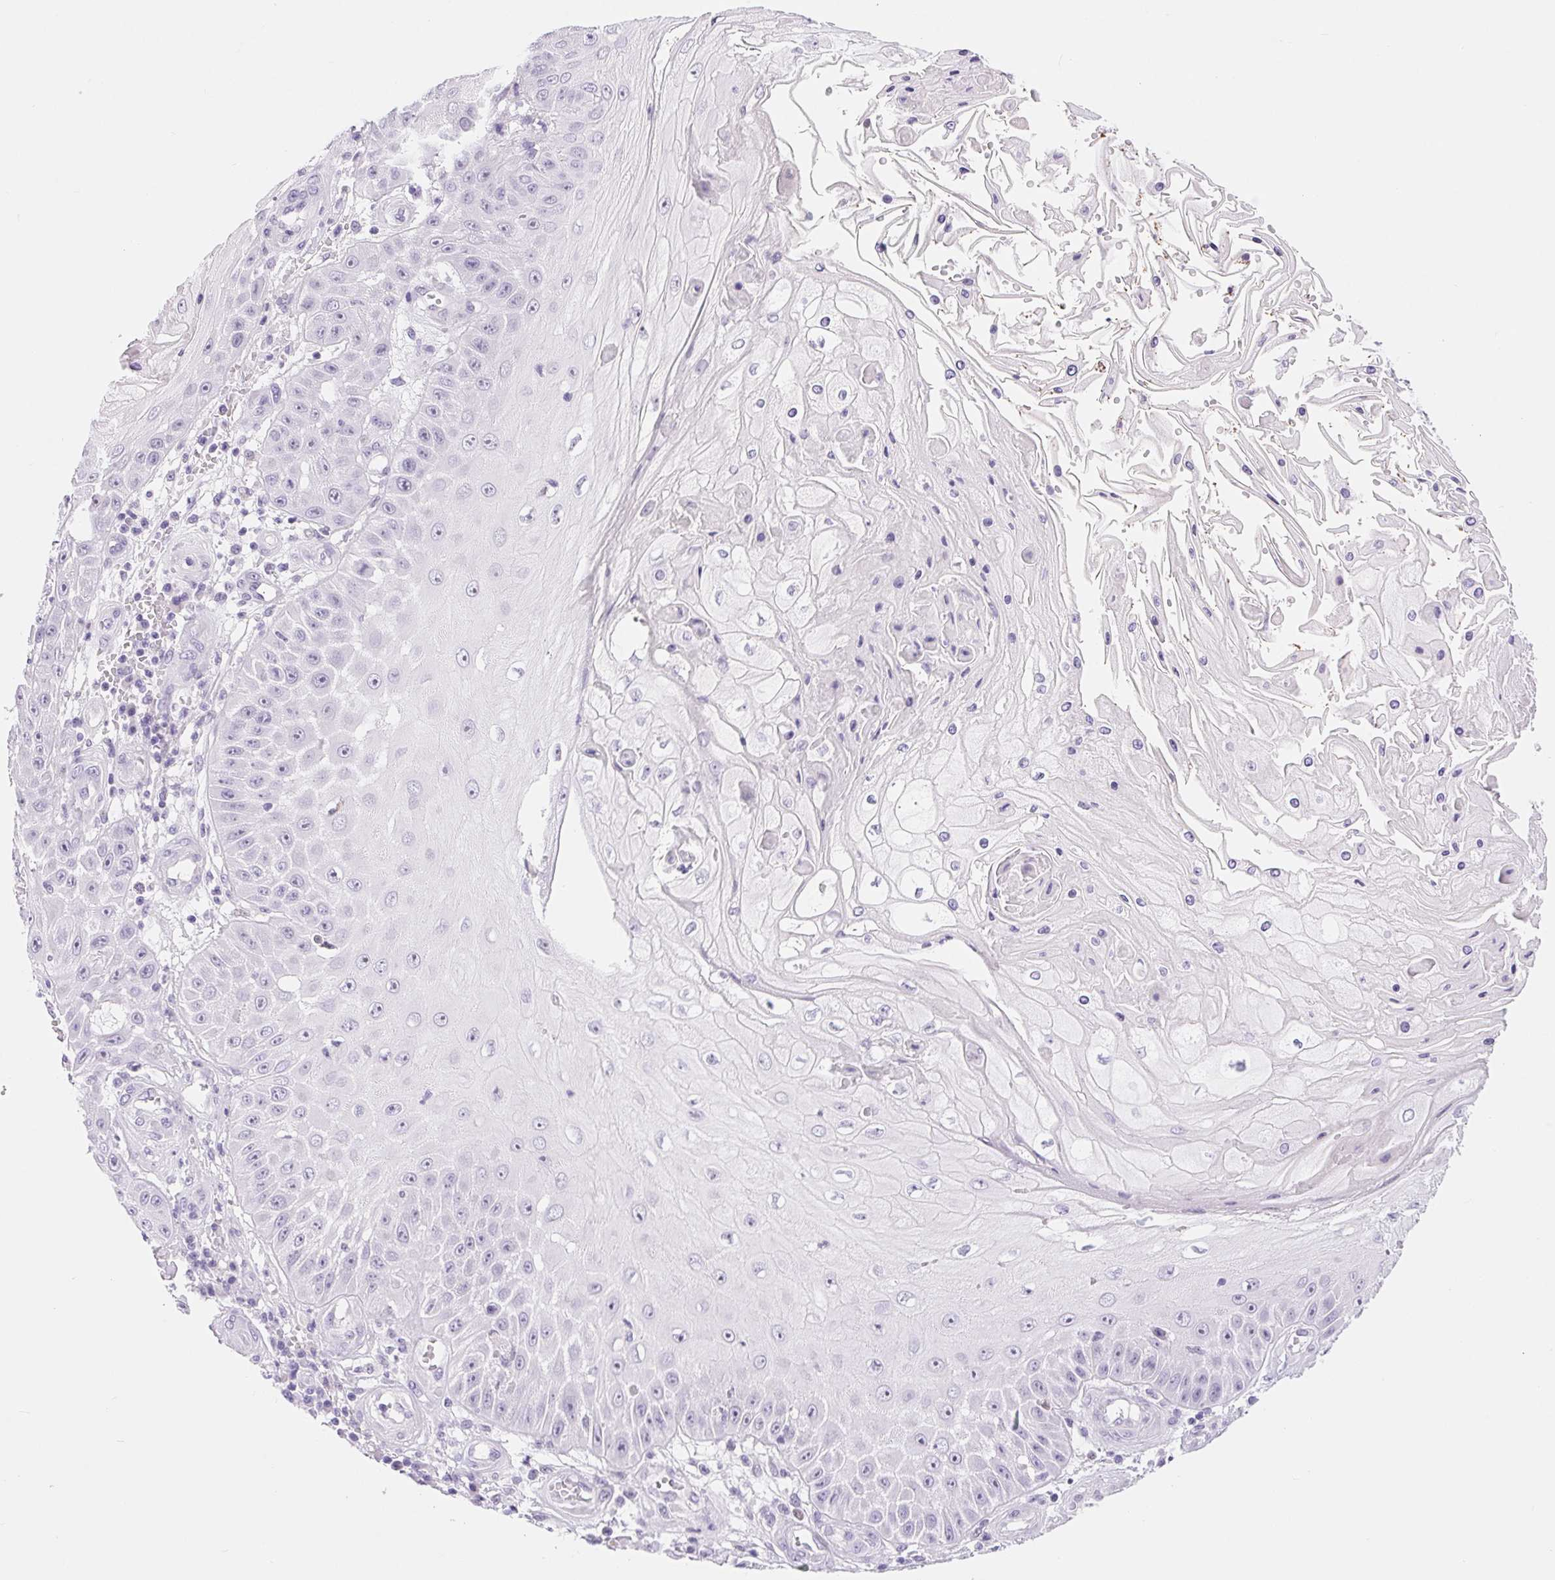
{"staining": {"intensity": "negative", "quantity": "none", "location": "none"}, "tissue": "skin cancer", "cell_type": "Tumor cells", "image_type": "cancer", "snomed": [{"axis": "morphology", "description": "Squamous cell carcinoma, NOS"}, {"axis": "topography", "description": "Skin"}], "caption": "DAB (3,3'-diaminobenzidine) immunohistochemical staining of human skin squamous cell carcinoma reveals no significant expression in tumor cells.", "gene": "ASGR2", "patient": {"sex": "male", "age": 70}}